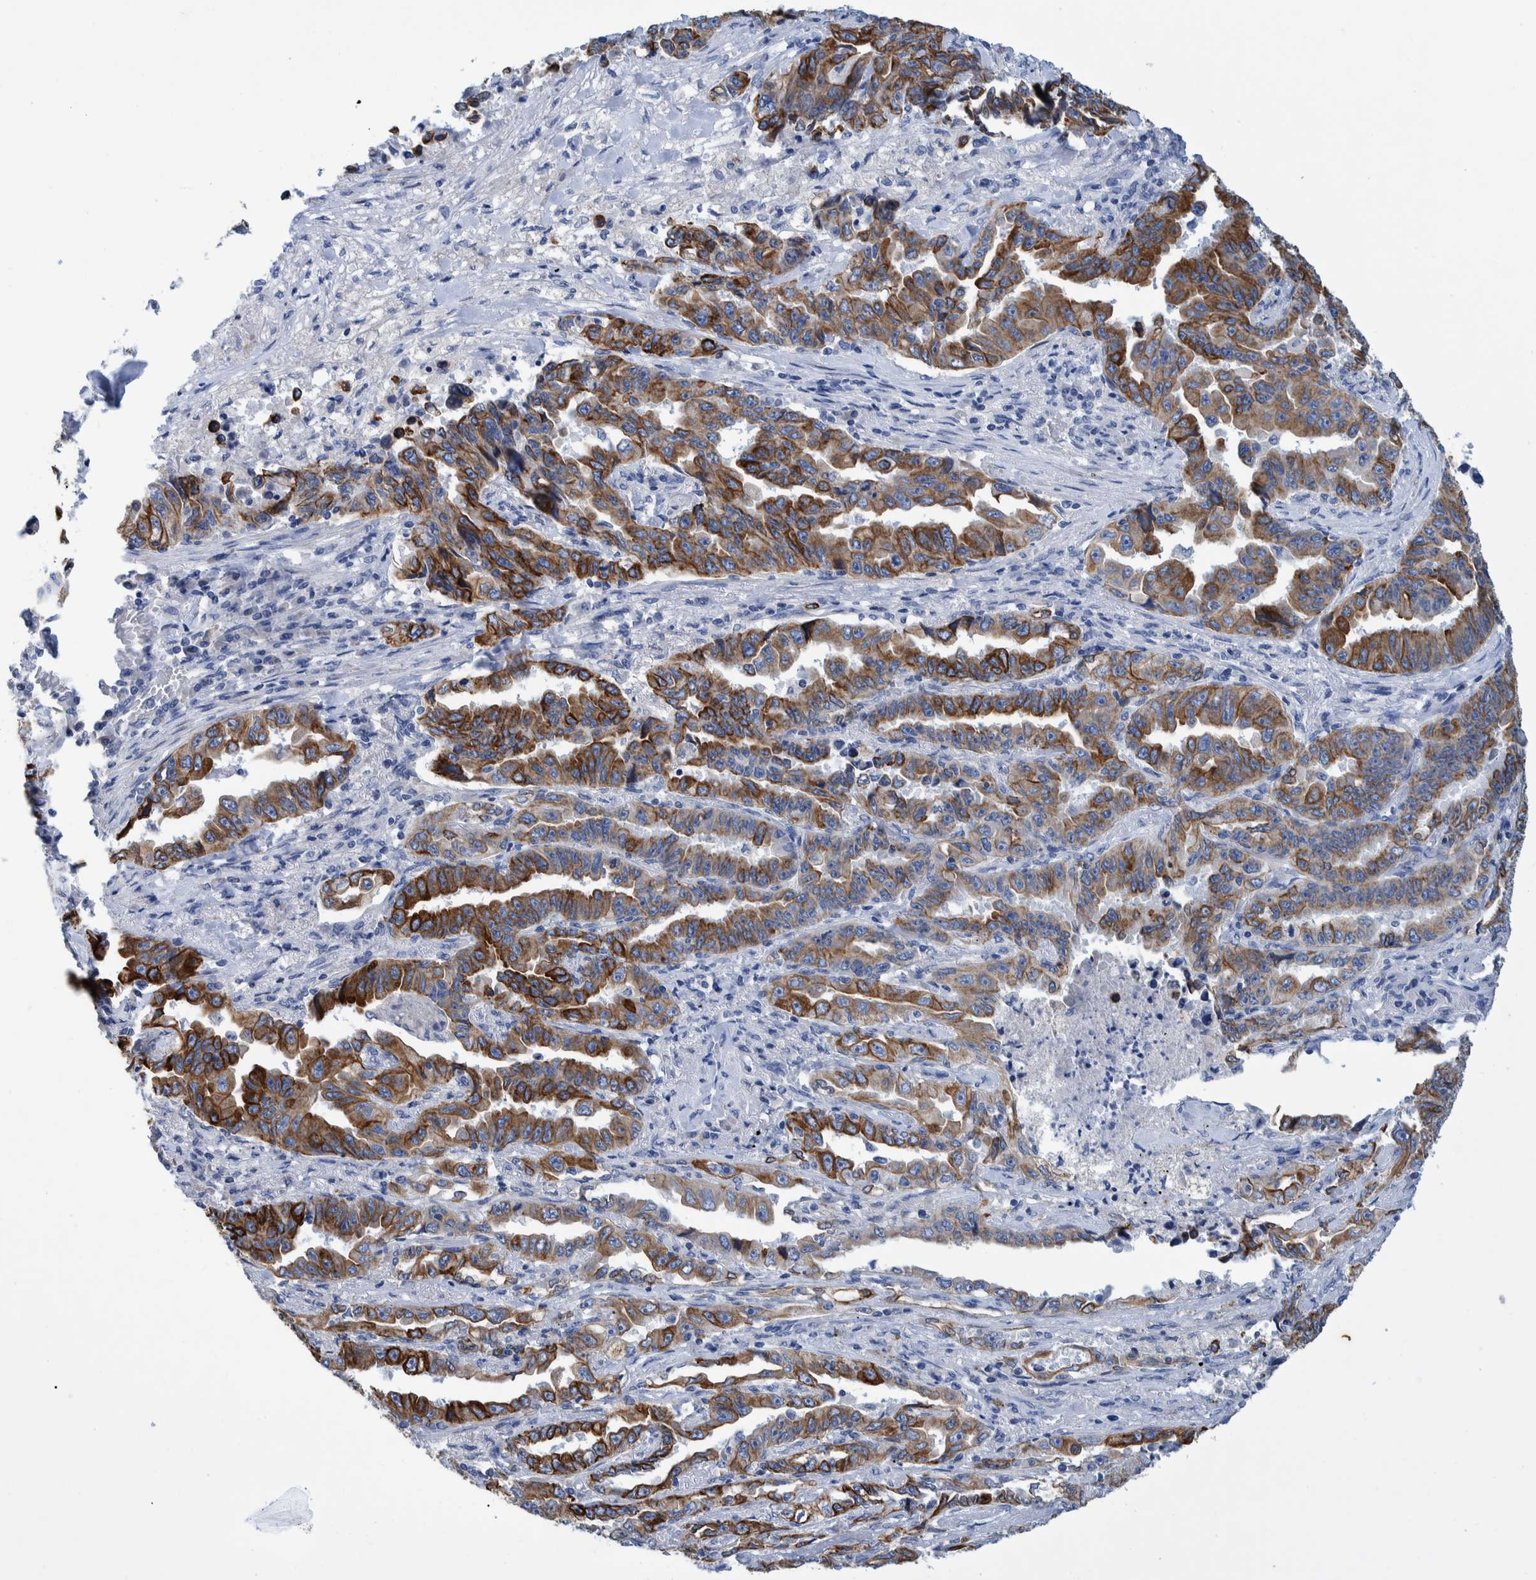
{"staining": {"intensity": "moderate", "quantity": ">75%", "location": "cytoplasmic/membranous"}, "tissue": "lung cancer", "cell_type": "Tumor cells", "image_type": "cancer", "snomed": [{"axis": "morphology", "description": "Adenocarcinoma, NOS"}, {"axis": "topography", "description": "Lung"}], "caption": "About >75% of tumor cells in human lung cancer (adenocarcinoma) reveal moderate cytoplasmic/membranous protein staining as visualized by brown immunohistochemical staining.", "gene": "MKS1", "patient": {"sex": "female", "age": 51}}